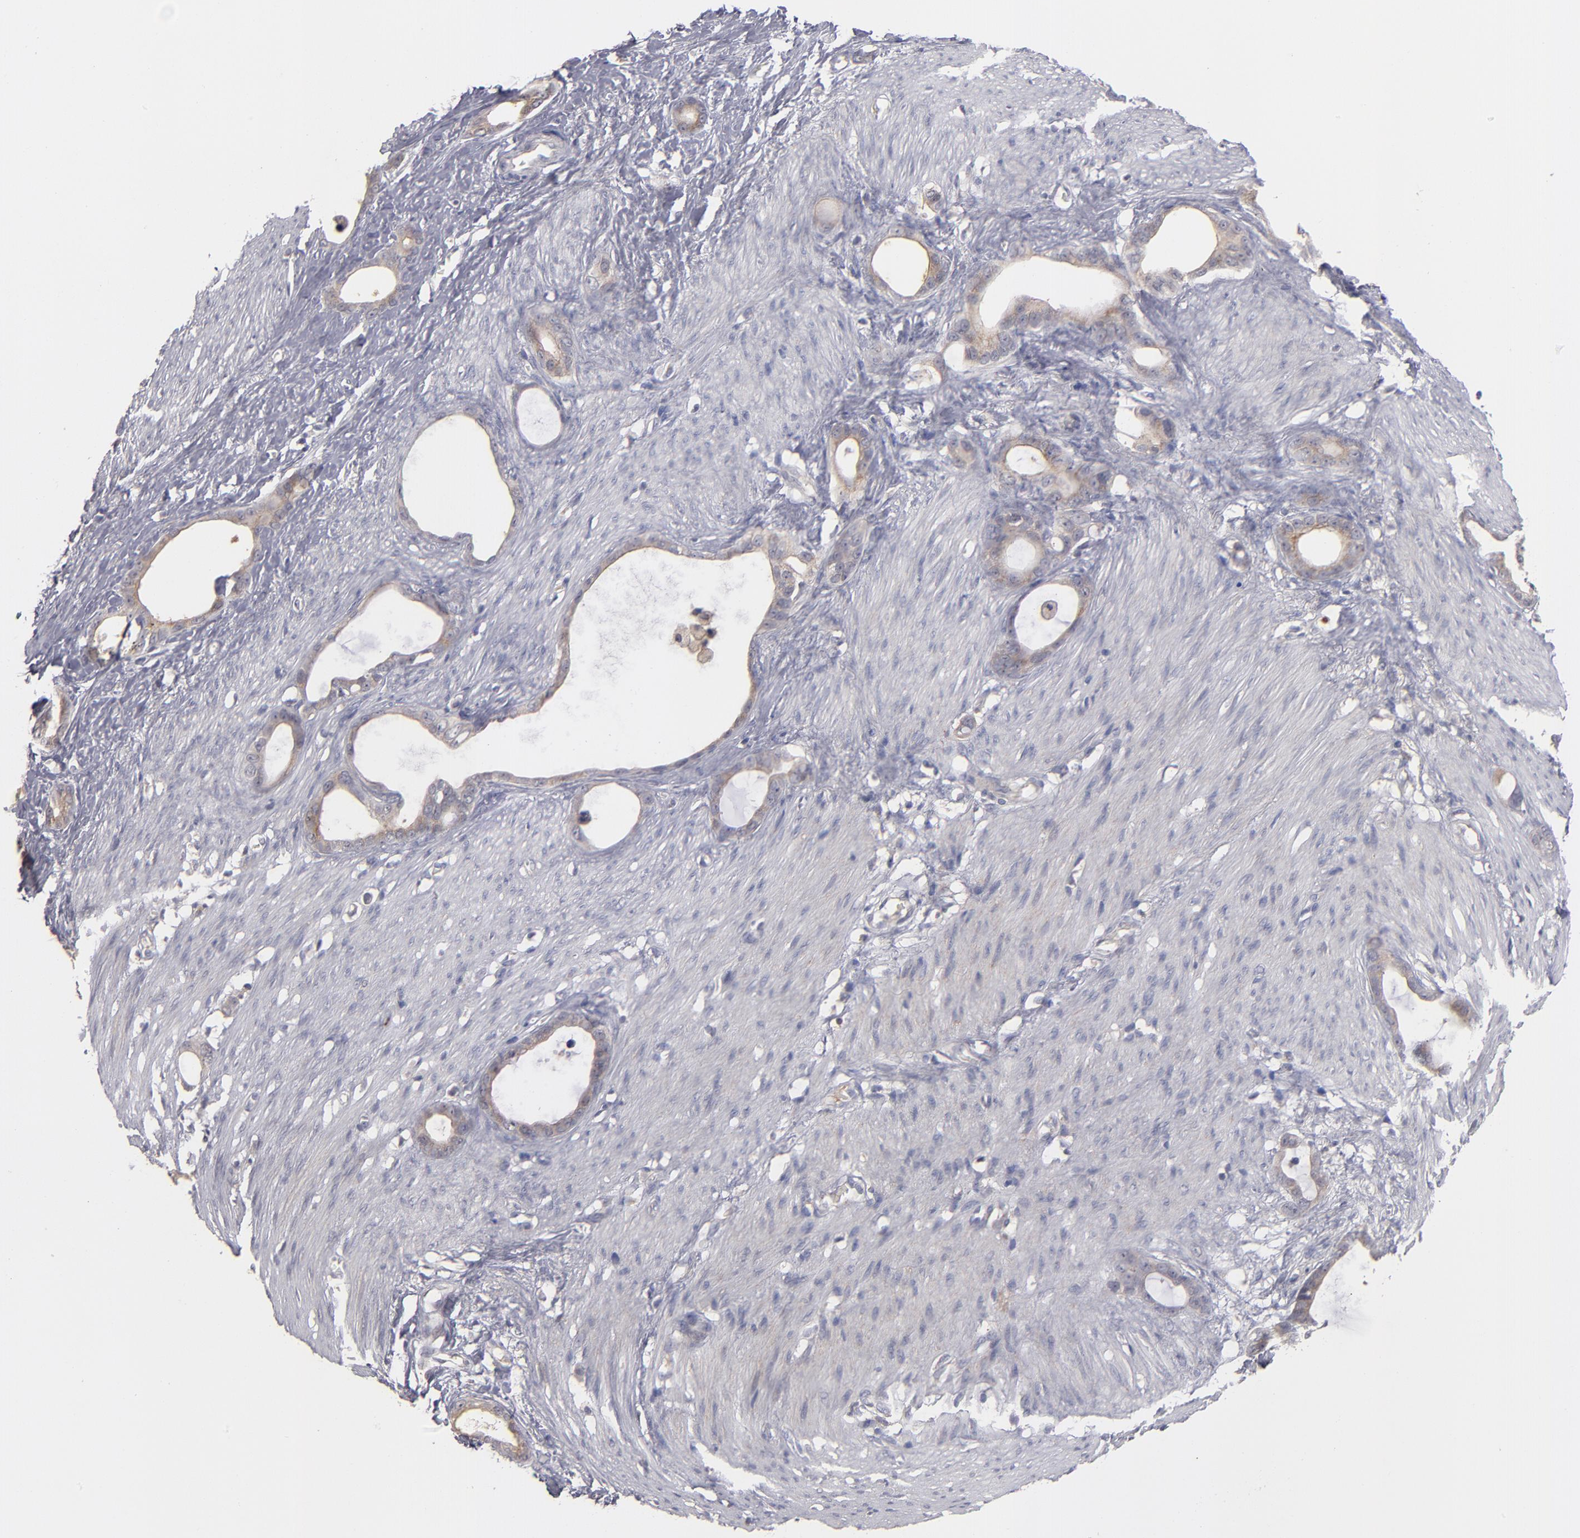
{"staining": {"intensity": "weak", "quantity": ">75%", "location": "cytoplasmic/membranous"}, "tissue": "stomach cancer", "cell_type": "Tumor cells", "image_type": "cancer", "snomed": [{"axis": "morphology", "description": "Adenocarcinoma, NOS"}, {"axis": "topography", "description": "Stomach"}], "caption": "Tumor cells display low levels of weak cytoplasmic/membranous staining in approximately >75% of cells in human adenocarcinoma (stomach).", "gene": "EXD2", "patient": {"sex": "female", "age": 75}}